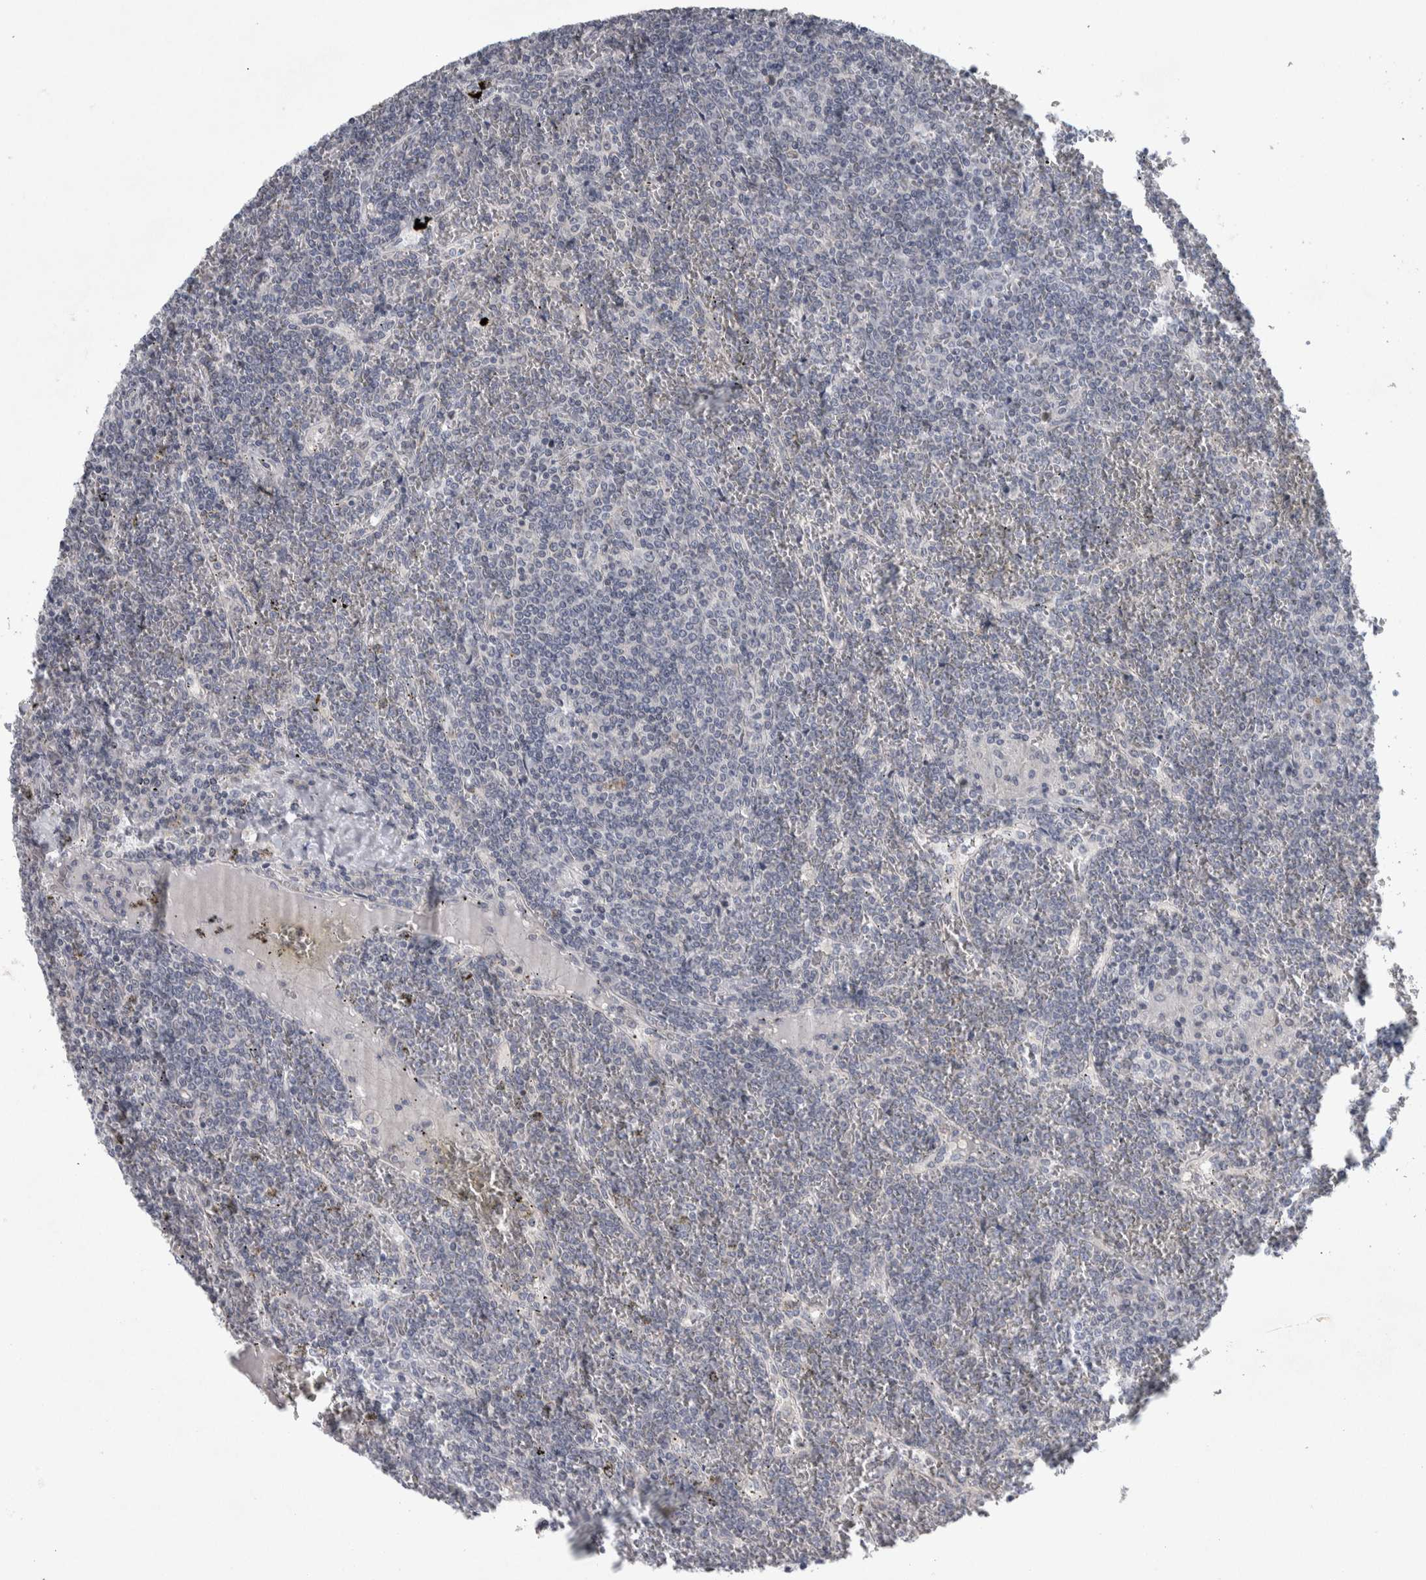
{"staining": {"intensity": "negative", "quantity": "none", "location": "none"}, "tissue": "lymphoma", "cell_type": "Tumor cells", "image_type": "cancer", "snomed": [{"axis": "morphology", "description": "Malignant lymphoma, non-Hodgkin's type, Low grade"}, {"axis": "topography", "description": "Spleen"}], "caption": "Photomicrograph shows no significant protein positivity in tumor cells of lymphoma.", "gene": "SIGMAR1", "patient": {"sex": "female", "age": 19}}